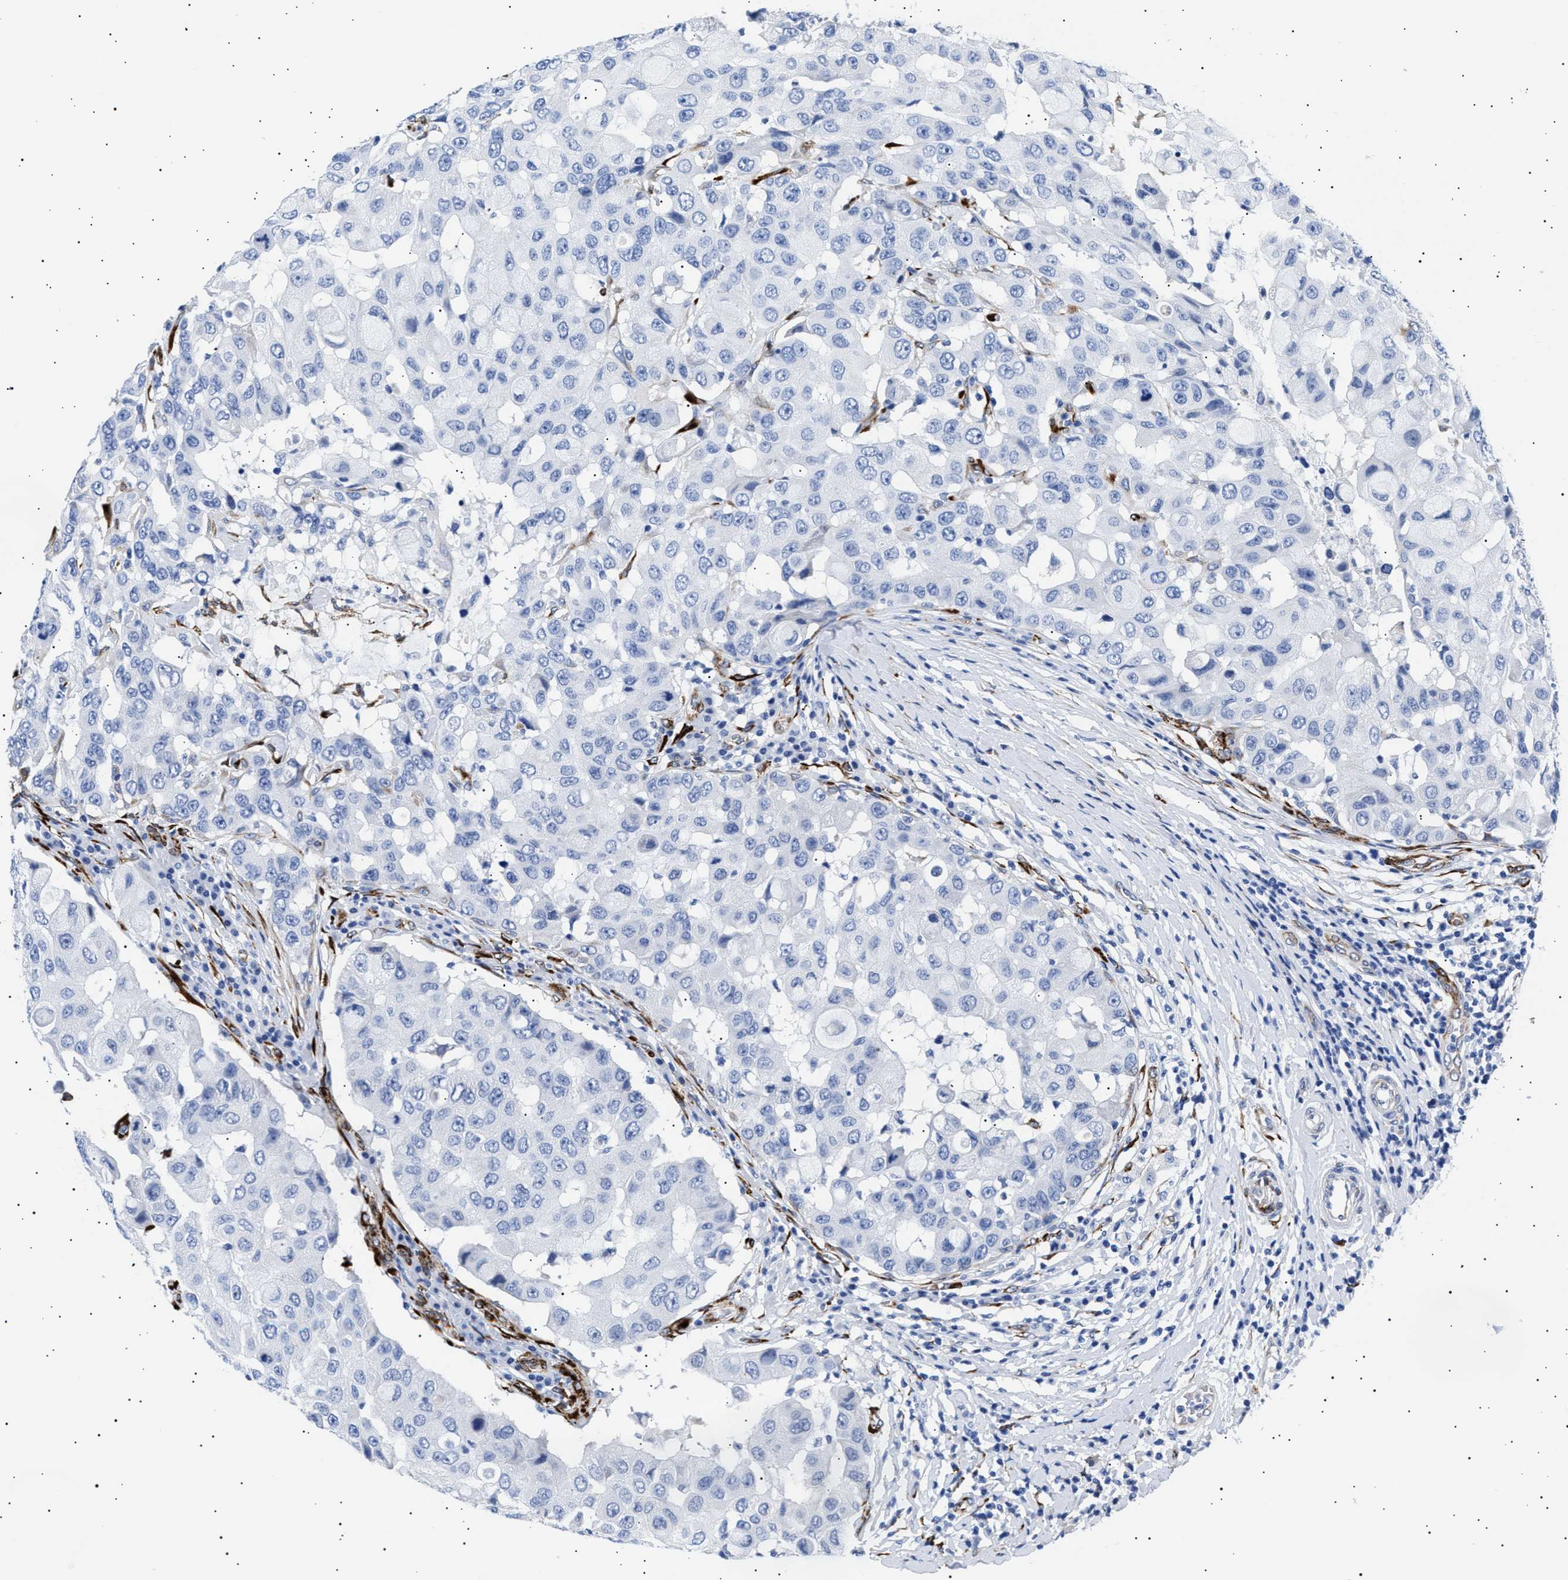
{"staining": {"intensity": "negative", "quantity": "none", "location": "none"}, "tissue": "breast cancer", "cell_type": "Tumor cells", "image_type": "cancer", "snomed": [{"axis": "morphology", "description": "Duct carcinoma"}, {"axis": "topography", "description": "Breast"}], "caption": "The image shows no staining of tumor cells in breast cancer.", "gene": "HEMGN", "patient": {"sex": "female", "age": 27}}